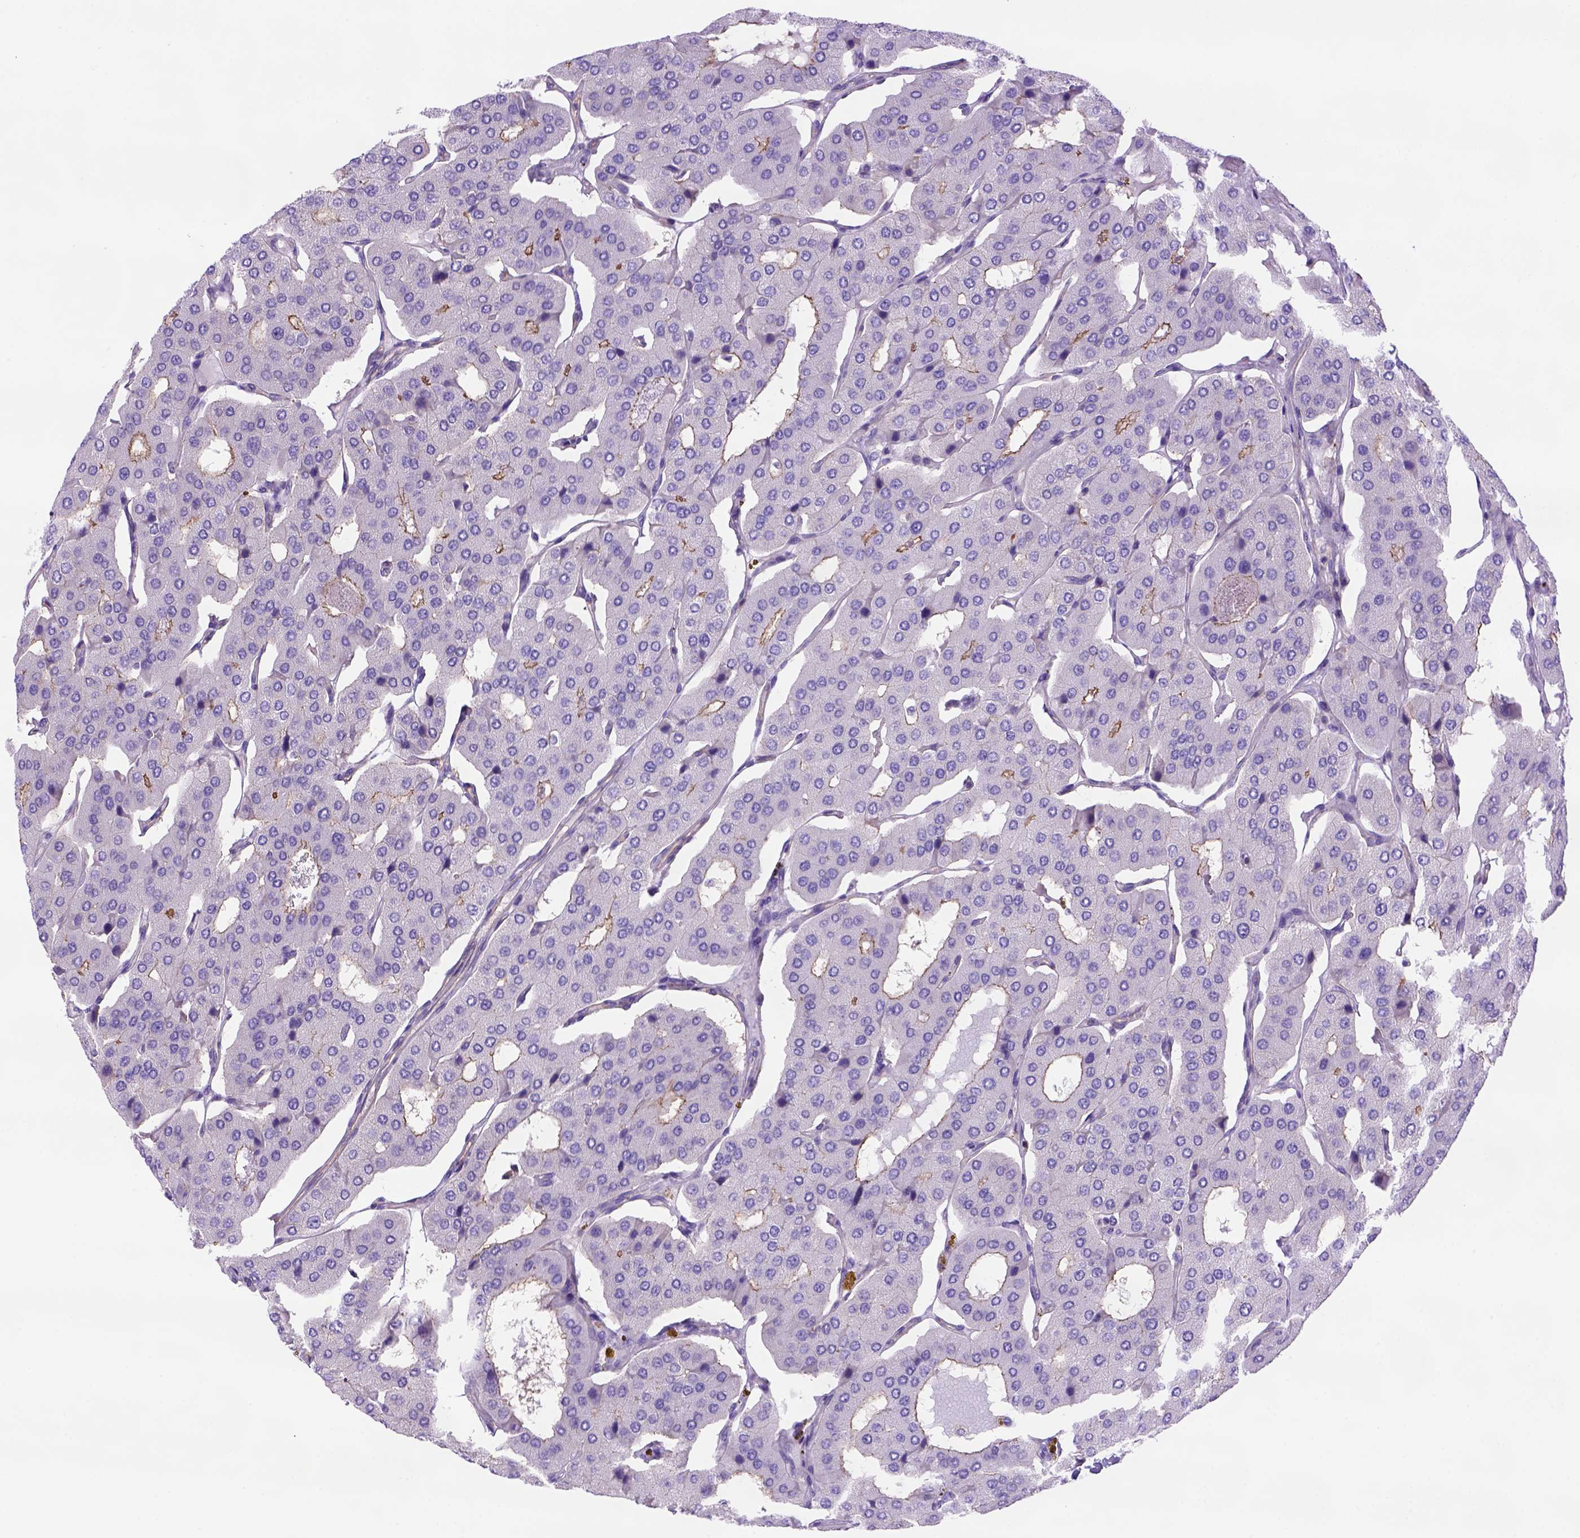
{"staining": {"intensity": "moderate", "quantity": "<25%", "location": "cytoplasmic/membranous"}, "tissue": "parathyroid gland", "cell_type": "Glandular cells", "image_type": "normal", "snomed": [{"axis": "morphology", "description": "Normal tissue, NOS"}, {"axis": "morphology", "description": "Adenoma, NOS"}, {"axis": "topography", "description": "Parathyroid gland"}], "caption": "Glandular cells exhibit moderate cytoplasmic/membranous positivity in approximately <25% of cells in normal parathyroid gland. The protein of interest is stained brown, and the nuclei are stained in blue (DAB (3,3'-diaminobenzidine) IHC with brightfield microscopy, high magnification).", "gene": "PEX12", "patient": {"sex": "female", "age": 86}}